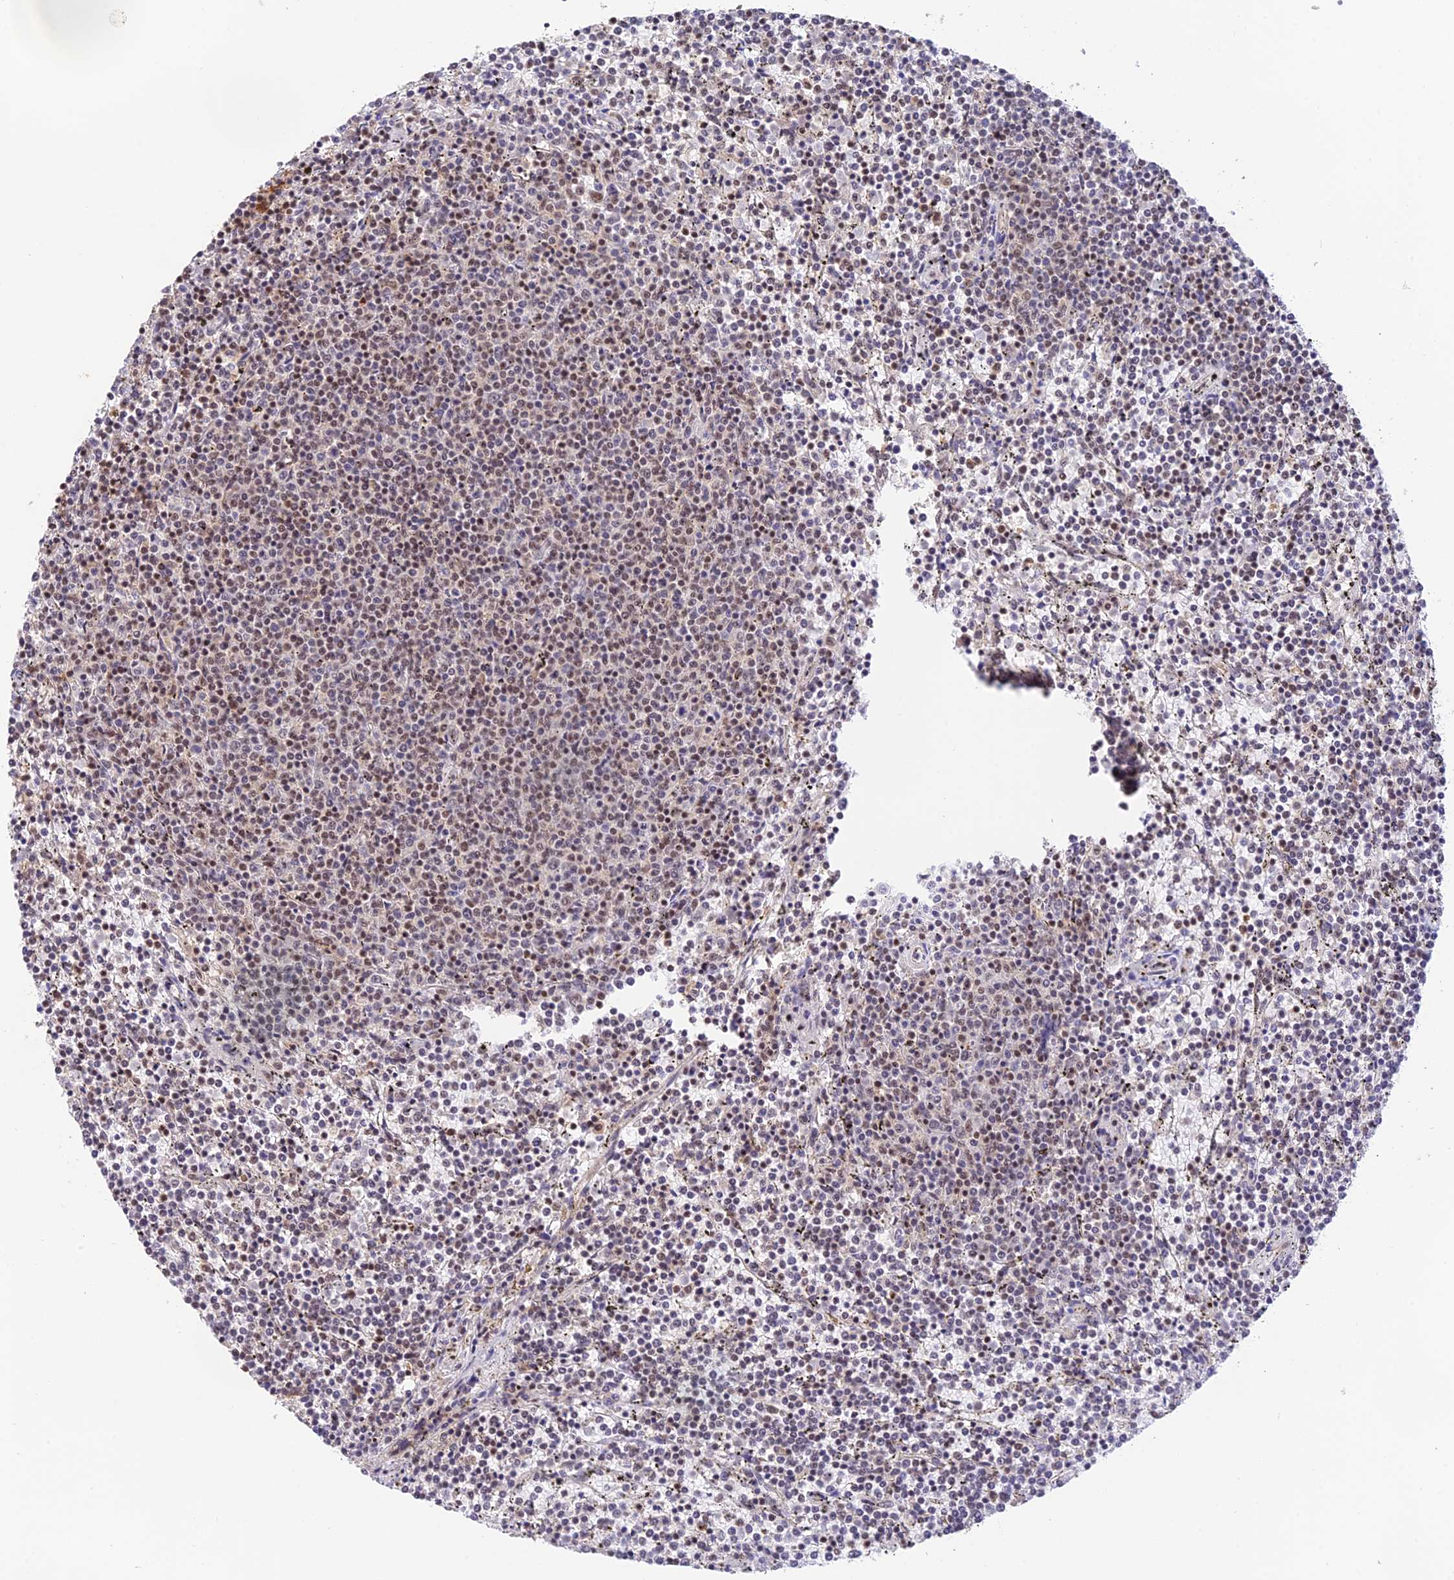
{"staining": {"intensity": "weak", "quantity": "25%-75%", "location": "nuclear"}, "tissue": "lymphoma", "cell_type": "Tumor cells", "image_type": "cancer", "snomed": [{"axis": "morphology", "description": "Malignant lymphoma, non-Hodgkin's type, Low grade"}, {"axis": "topography", "description": "Spleen"}], "caption": "The histopathology image demonstrates staining of malignant lymphoma, non-Hodgkin's type (low-grade), revealing weak nuclear protein expression (brown color) within tumor cells.", "gene": "THAP11", "patient": {"sex": "female", "age": 50}}